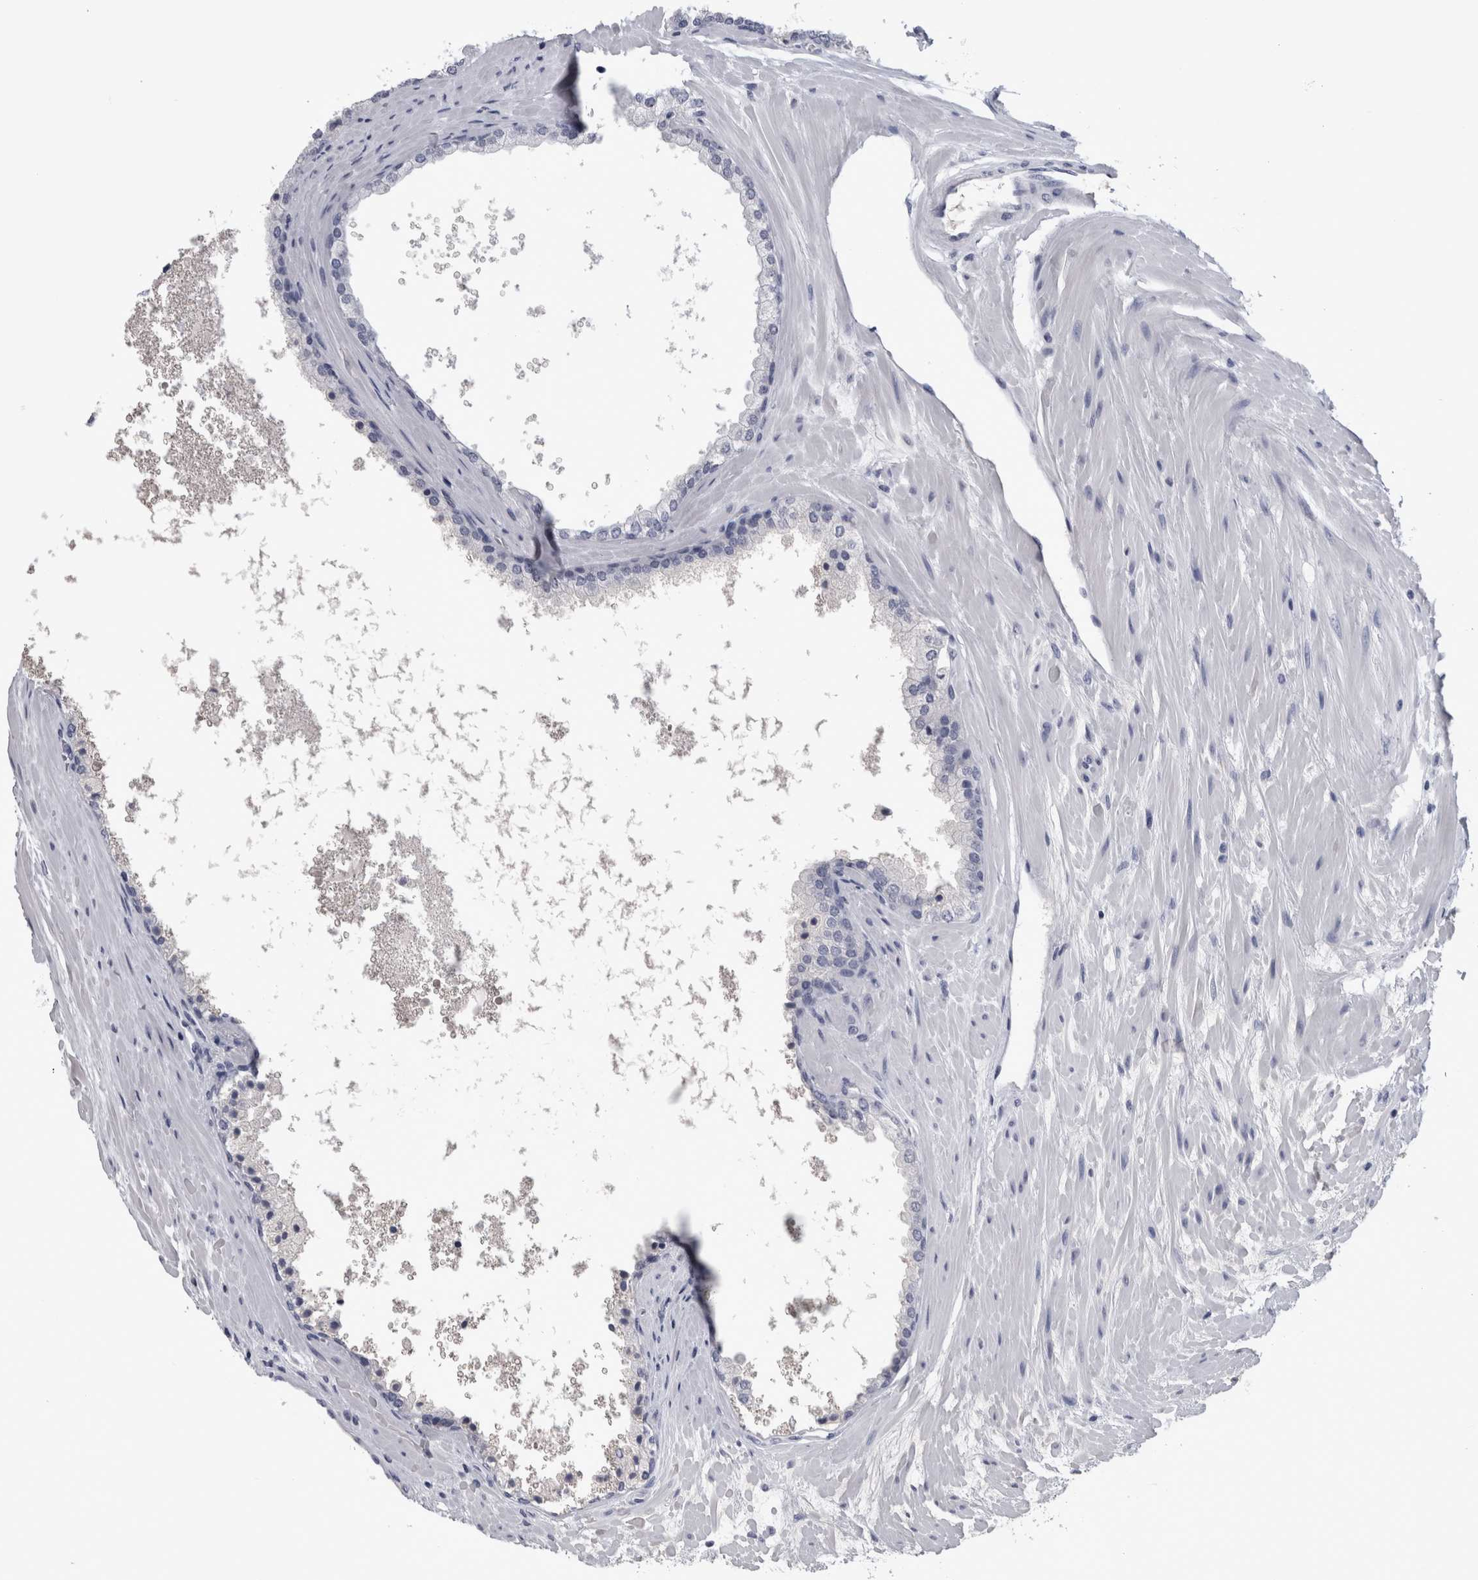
{"staining": {"intensity": "negative", "quantity": "none", "location": "none"}, "tissue": "prostate cancer", "cell_type": "Tumor cells", "image_type": "cancer", "snomed": [{"axis": "morphology", "description": "Adenocarcinoma, High grade"}, {"axis": "topography", "description": "Prostate"}], "caption": "This is a micrograph of immunohistochemistry staining of high-grade adenocarcinoma (prostate), which shows no staining in tumor cells. The staining is performed using DAB brown chromogen with nuclei counter-stained in using hematoxylin.", "gene": "PAX5", "patient": {"sex": "male", "age": 65}}